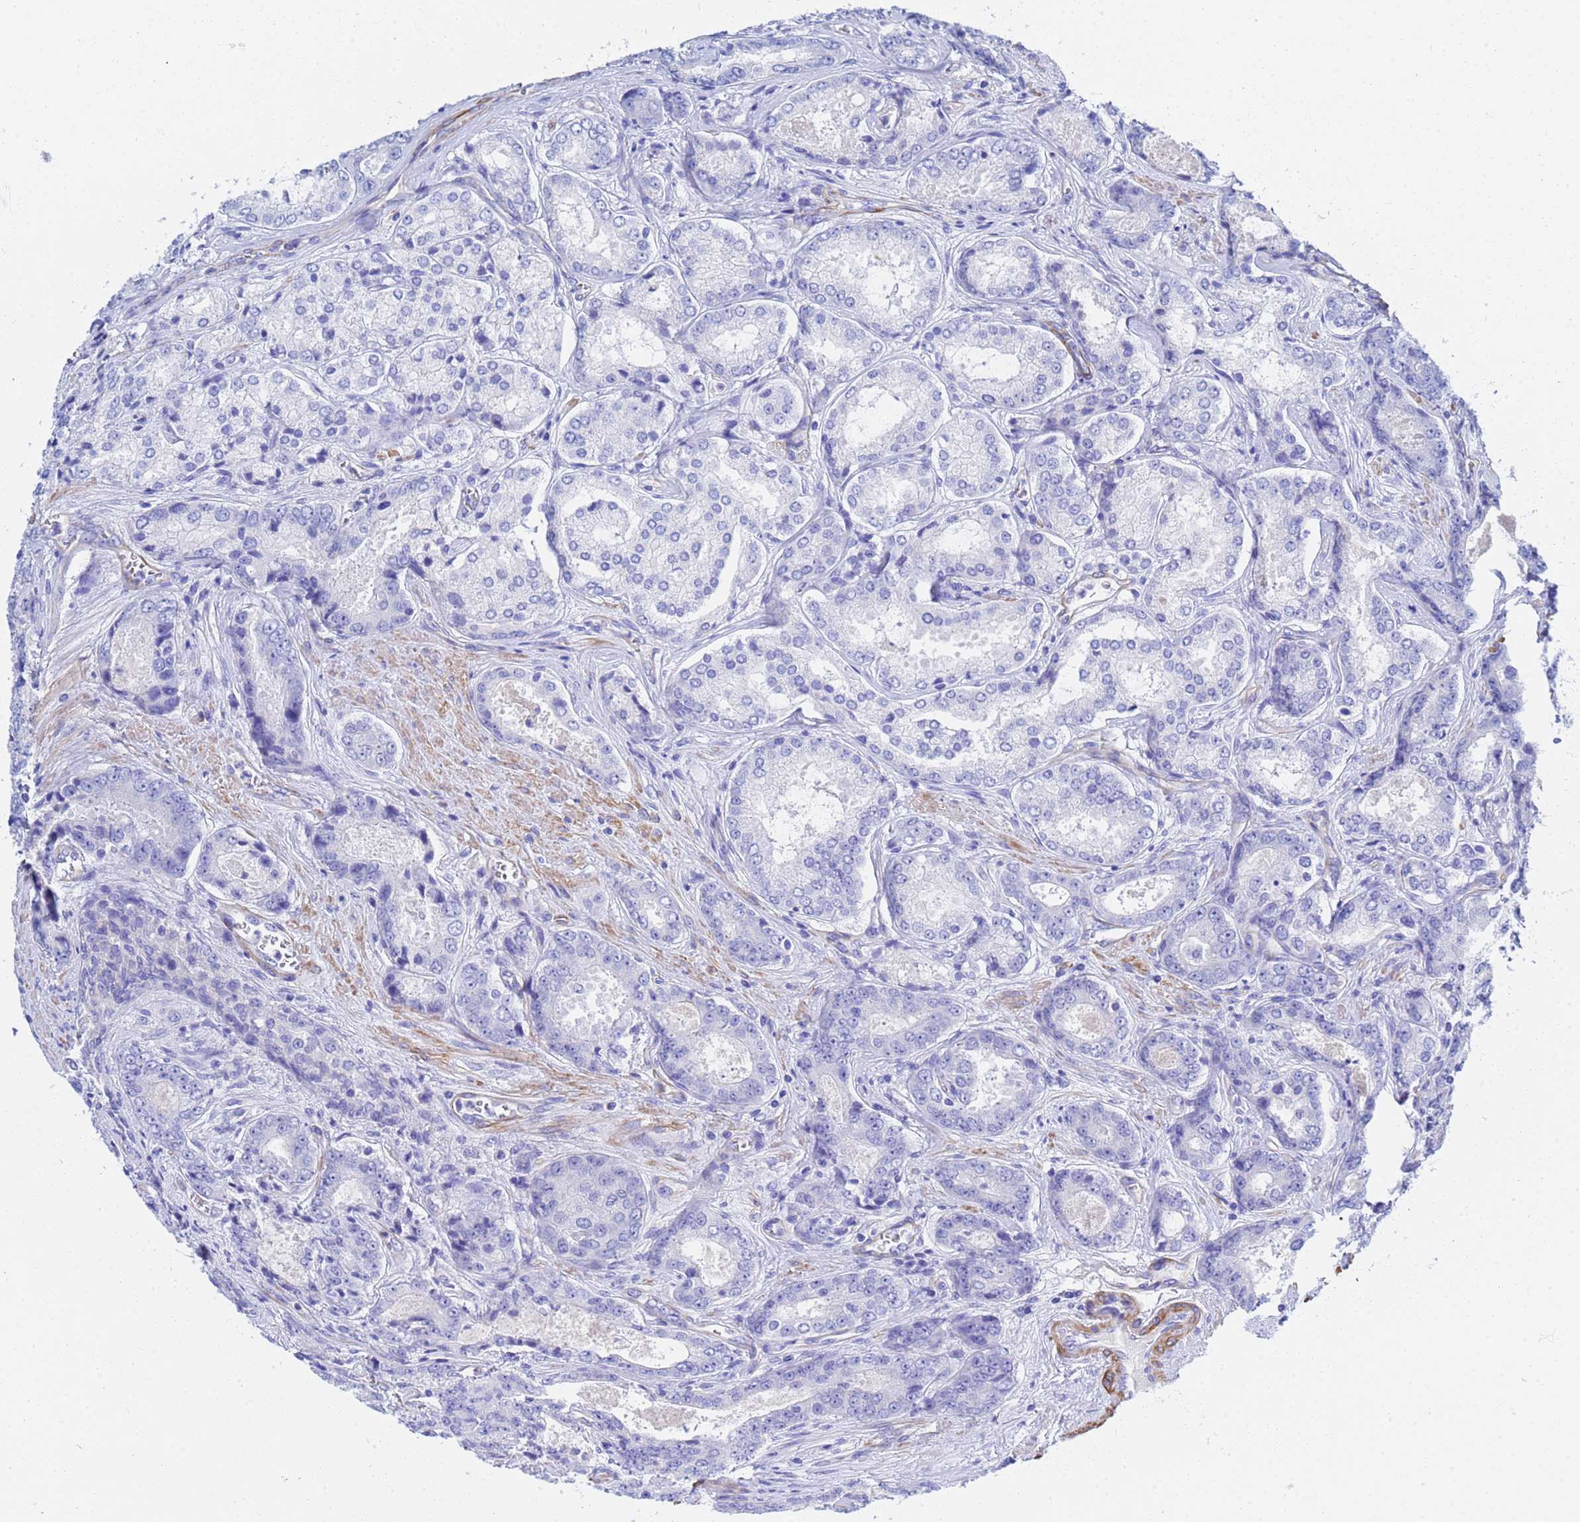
{"staining": {"intensity": "negative", "quantity": "none", "location": "none"}, "tissue": "prostate cancer", "cell_type": "Tumor cells", "image_type": "cancer", "snomed": [{"axis": "morphology", "description": "Adenocarcinoma, Low grade"}, {"axis": "topography", "description": "Prostate"}], "caption": "IHC histopathology image of prostate low-grade adenocarcinoma stained for a protein (brown), which shows no staining in tumor cells.", "gene": "CST4", "patient": {"sex": "male", "age": 68}}